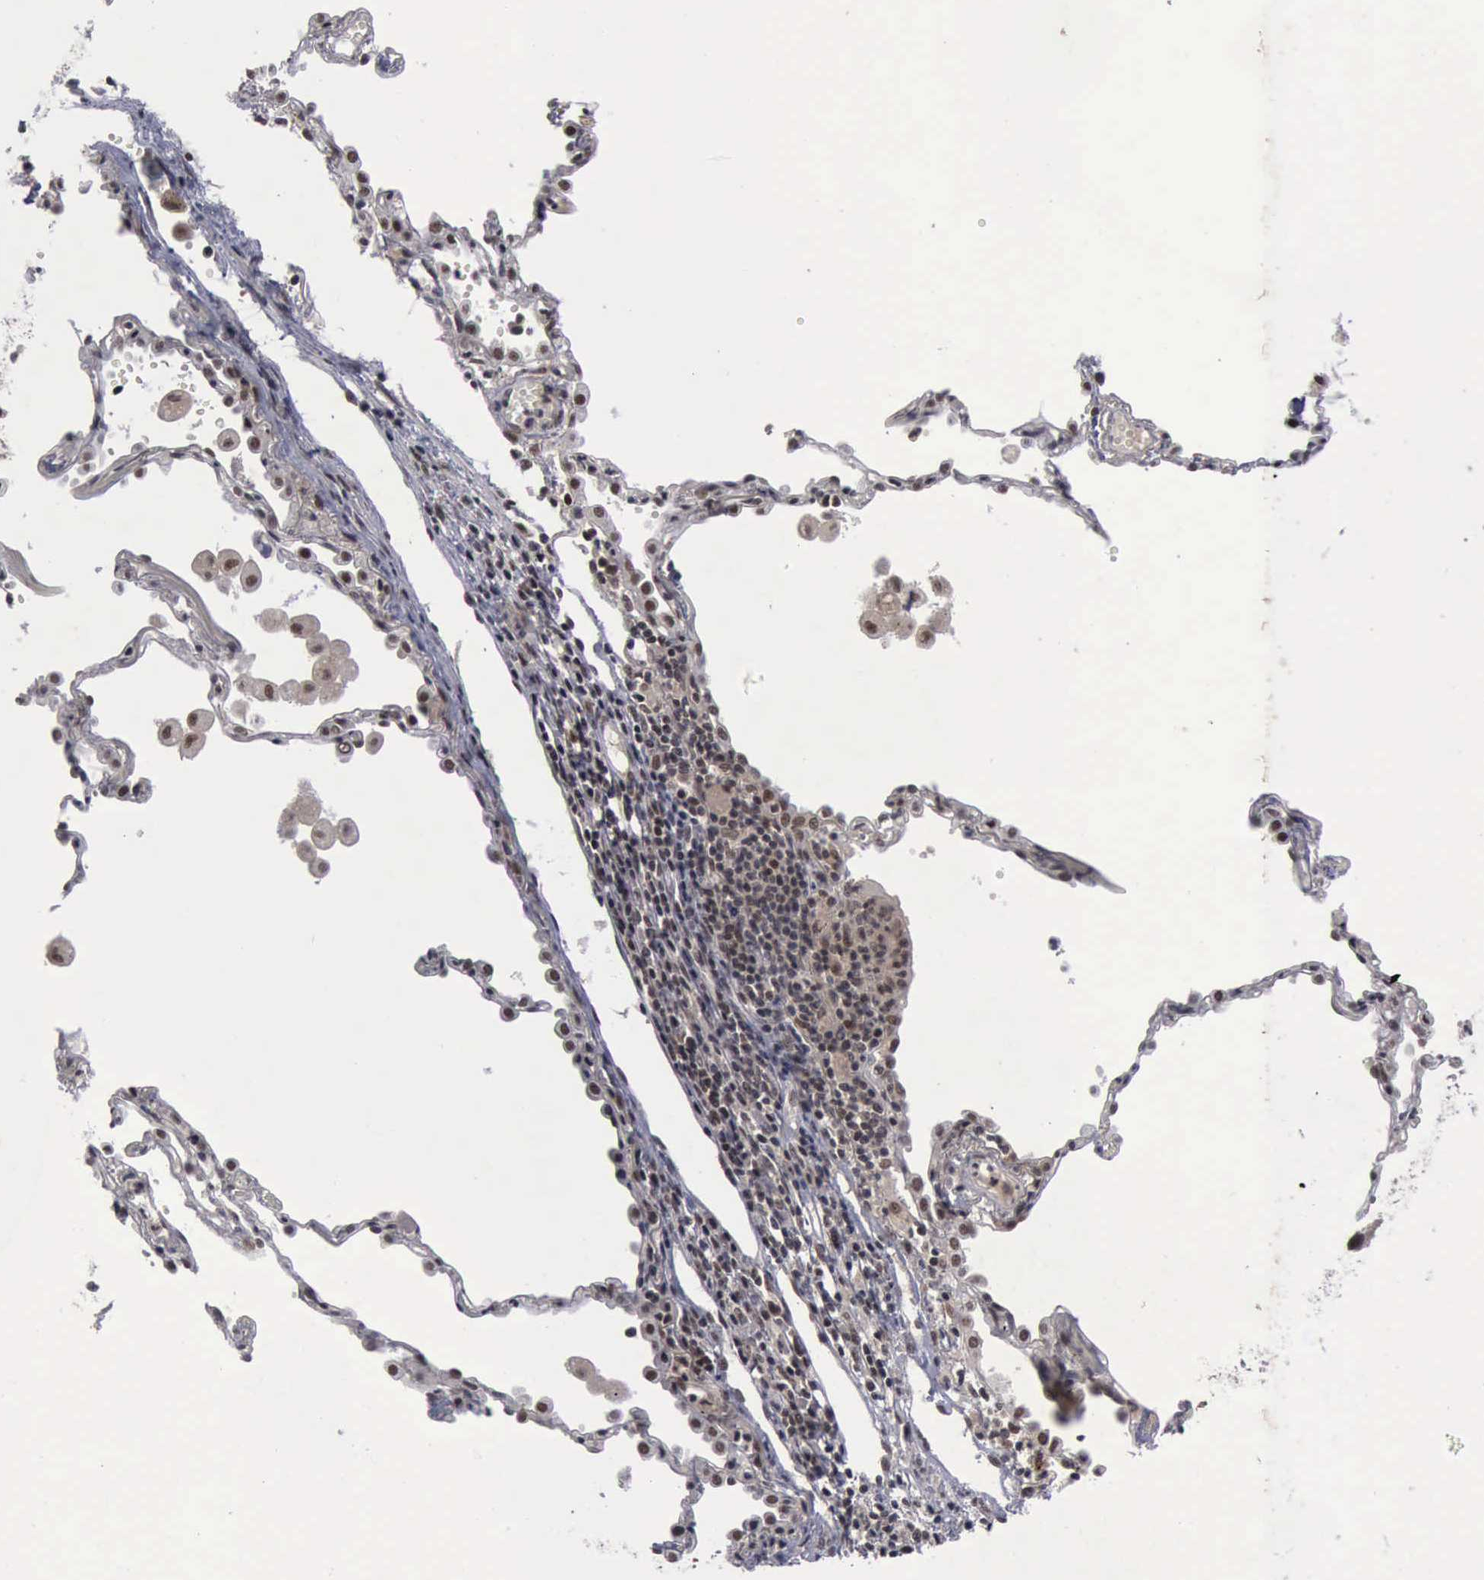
{"staining": {"intensity": "moderate", "quantity": ">75%", "location": "cytoplasmic/membranous,nuclear"}, "tissue": "lung cancer", "cell_type": "Tumor cells", "image_type": "cancer", "snomed": [{"axis": "morphology", "description": "Squamous cell carcinoma, NOS"}, {"axis": "topography", "description": "Lung"}], "caption": "An IHC micrograph of neoplastic tissue is shown. Protein staining in brown labels moderate cytoplasmic/membranous and nuclear positivity in lung squamous cell carcinoma within tumor cells. (DAB (3,3'-diaminobenzidine) IHC, brown staining for protein, blue staining for nuclei).", "gene": "ATM", "patient": {"sex": "male", "age": 71}}